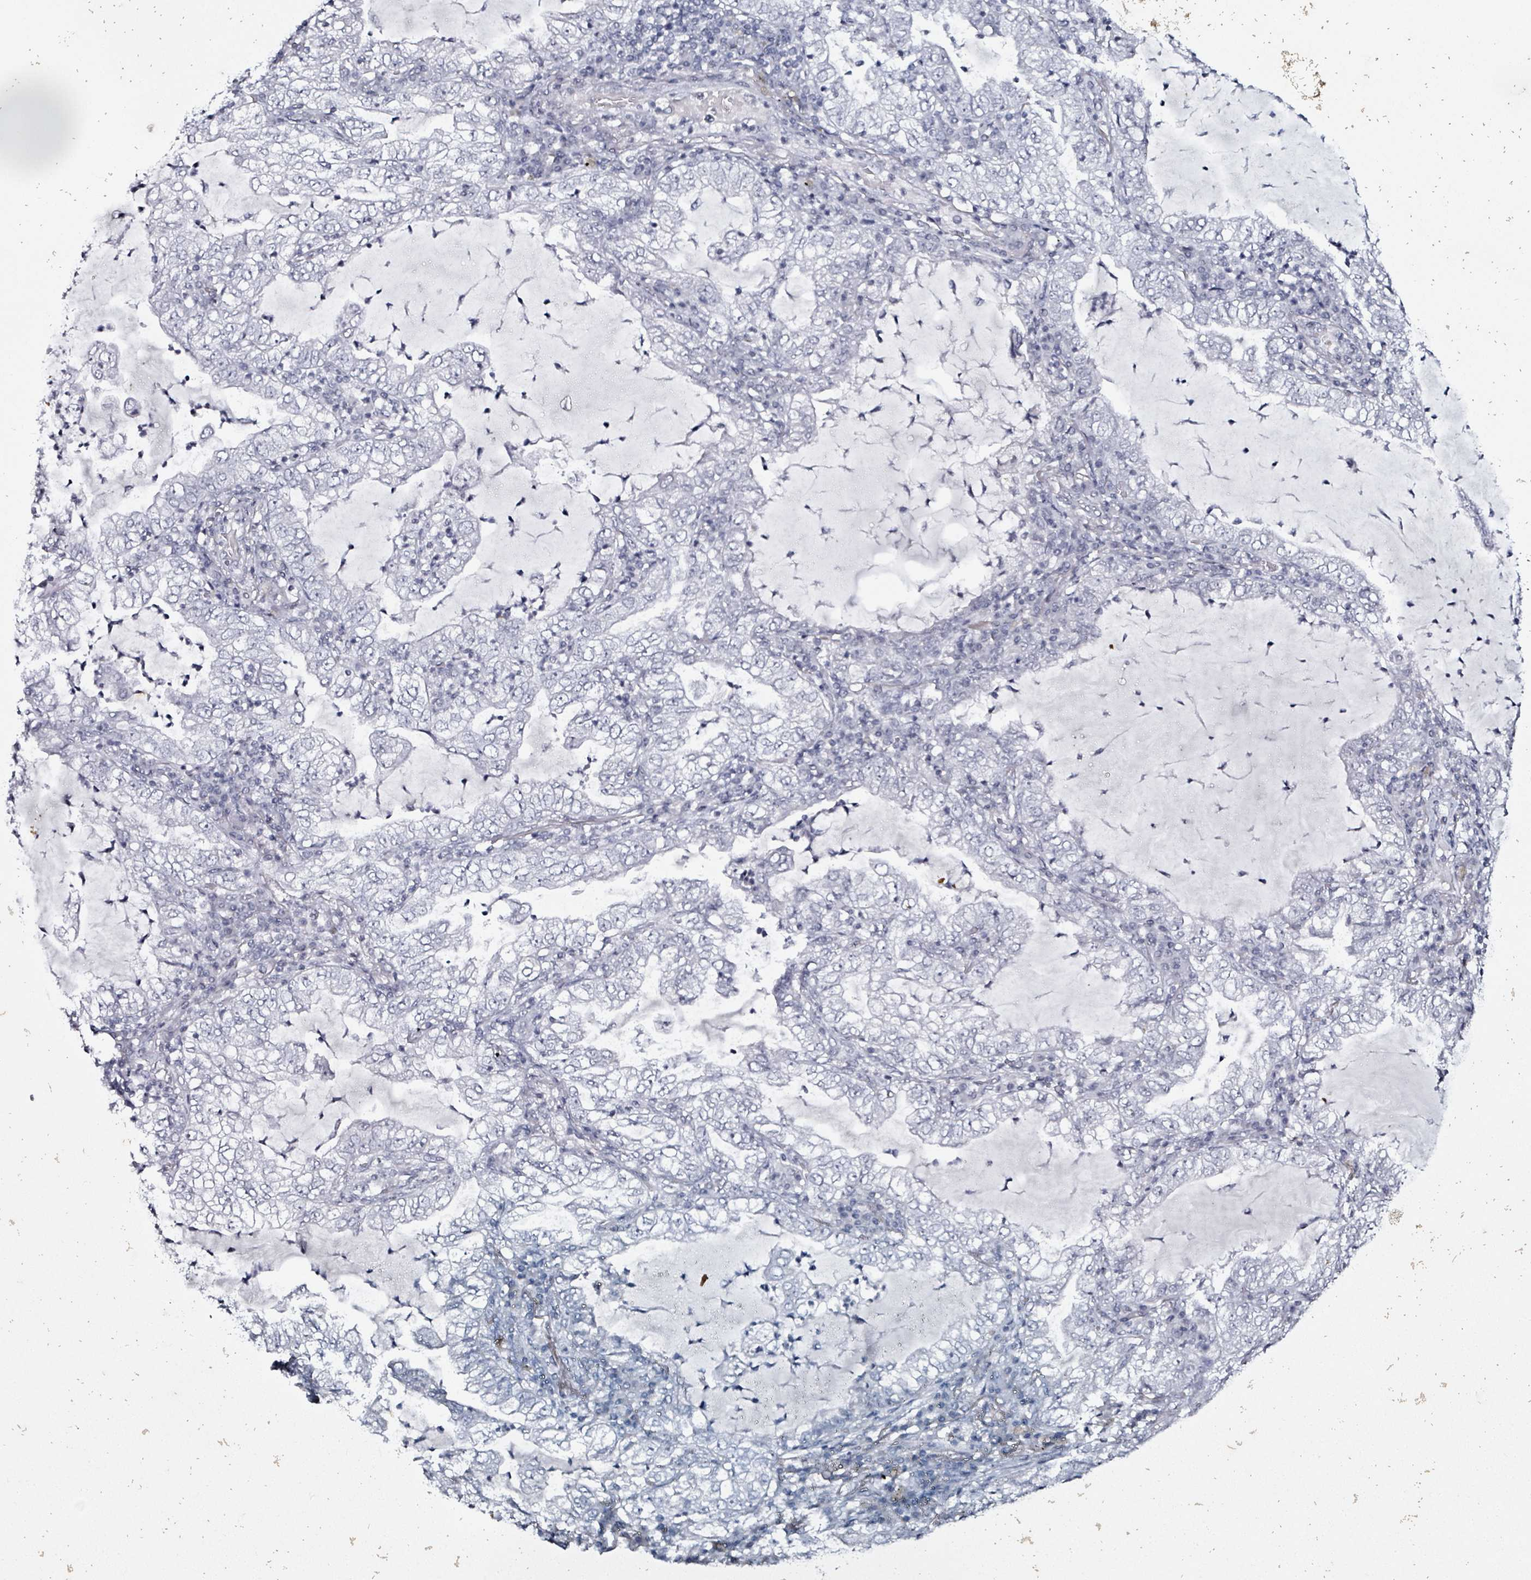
{"staining": {"intensity": "negative", "quantity": "none", "location": "none"}, "tissue": "lung cancer", "cell_type": "Tumor cells", "image_type": "cancer", "snomed": [{"axis": "morphology", "description": "Adenocarcinoma, NOS"}, {"axis": "topography", "description": "Lung"}], "caption": "The immunohistochemistry micrograph has no significant expression in tumor cells of lung adenocarcinoma tissue.", "gene": "CA9", "patient": {"sex": "female", "age": 73}}